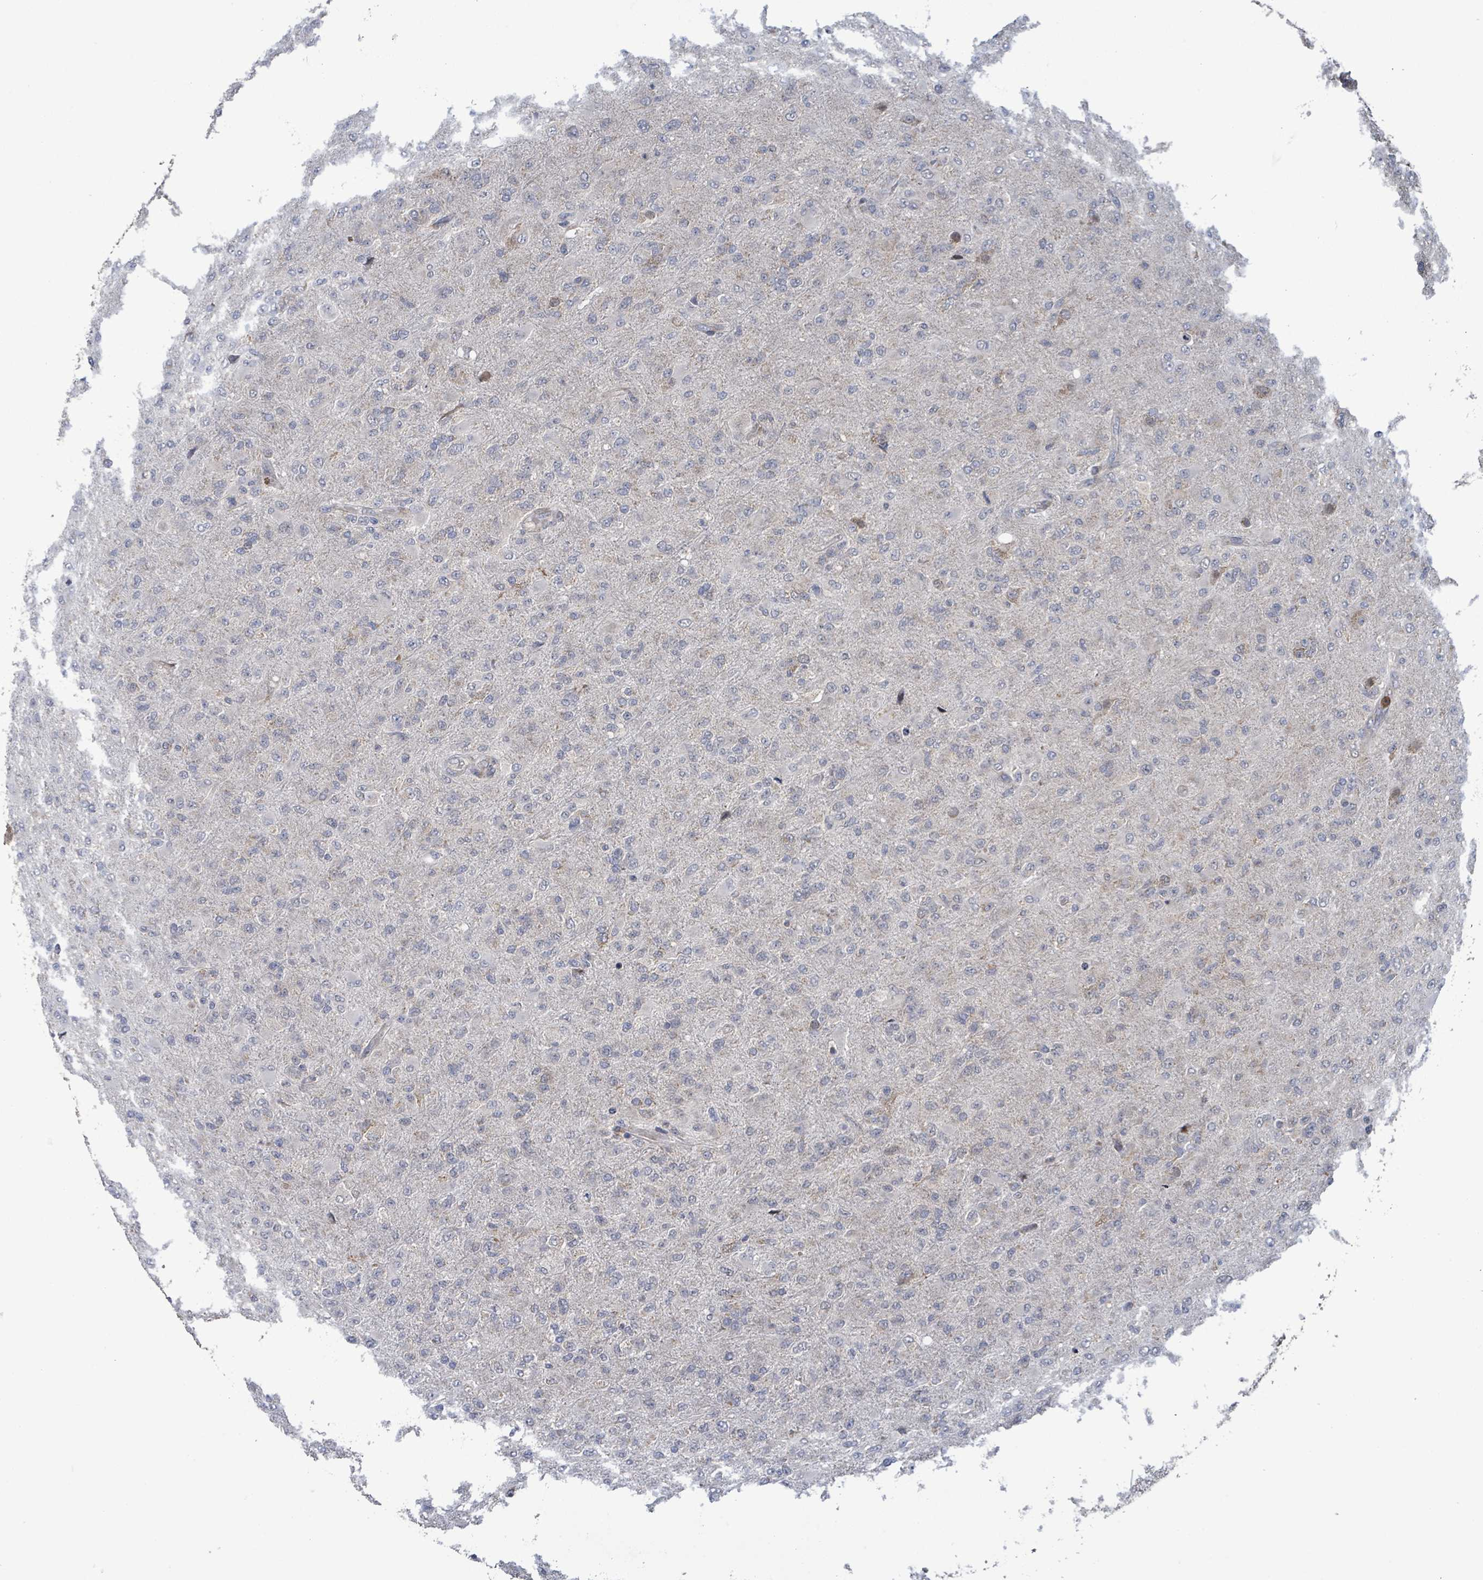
{"staining": {"intensity": "negative", "quantity": "none", "location": "none"}, "tissue": "glioma", "cell_type": "Tumor cells", "image_type": "cancer", "snomed": [{"axis": "morphology", "description": "Glioma, malignant, Low grade"}, {"axis": "topography", "description": "Brain"}], "caption": "The IHC image has no significant staining in tumor cells of glioma tissue.", "gene": "COQ6", "patient": {"sex": "male", "age": 65}}